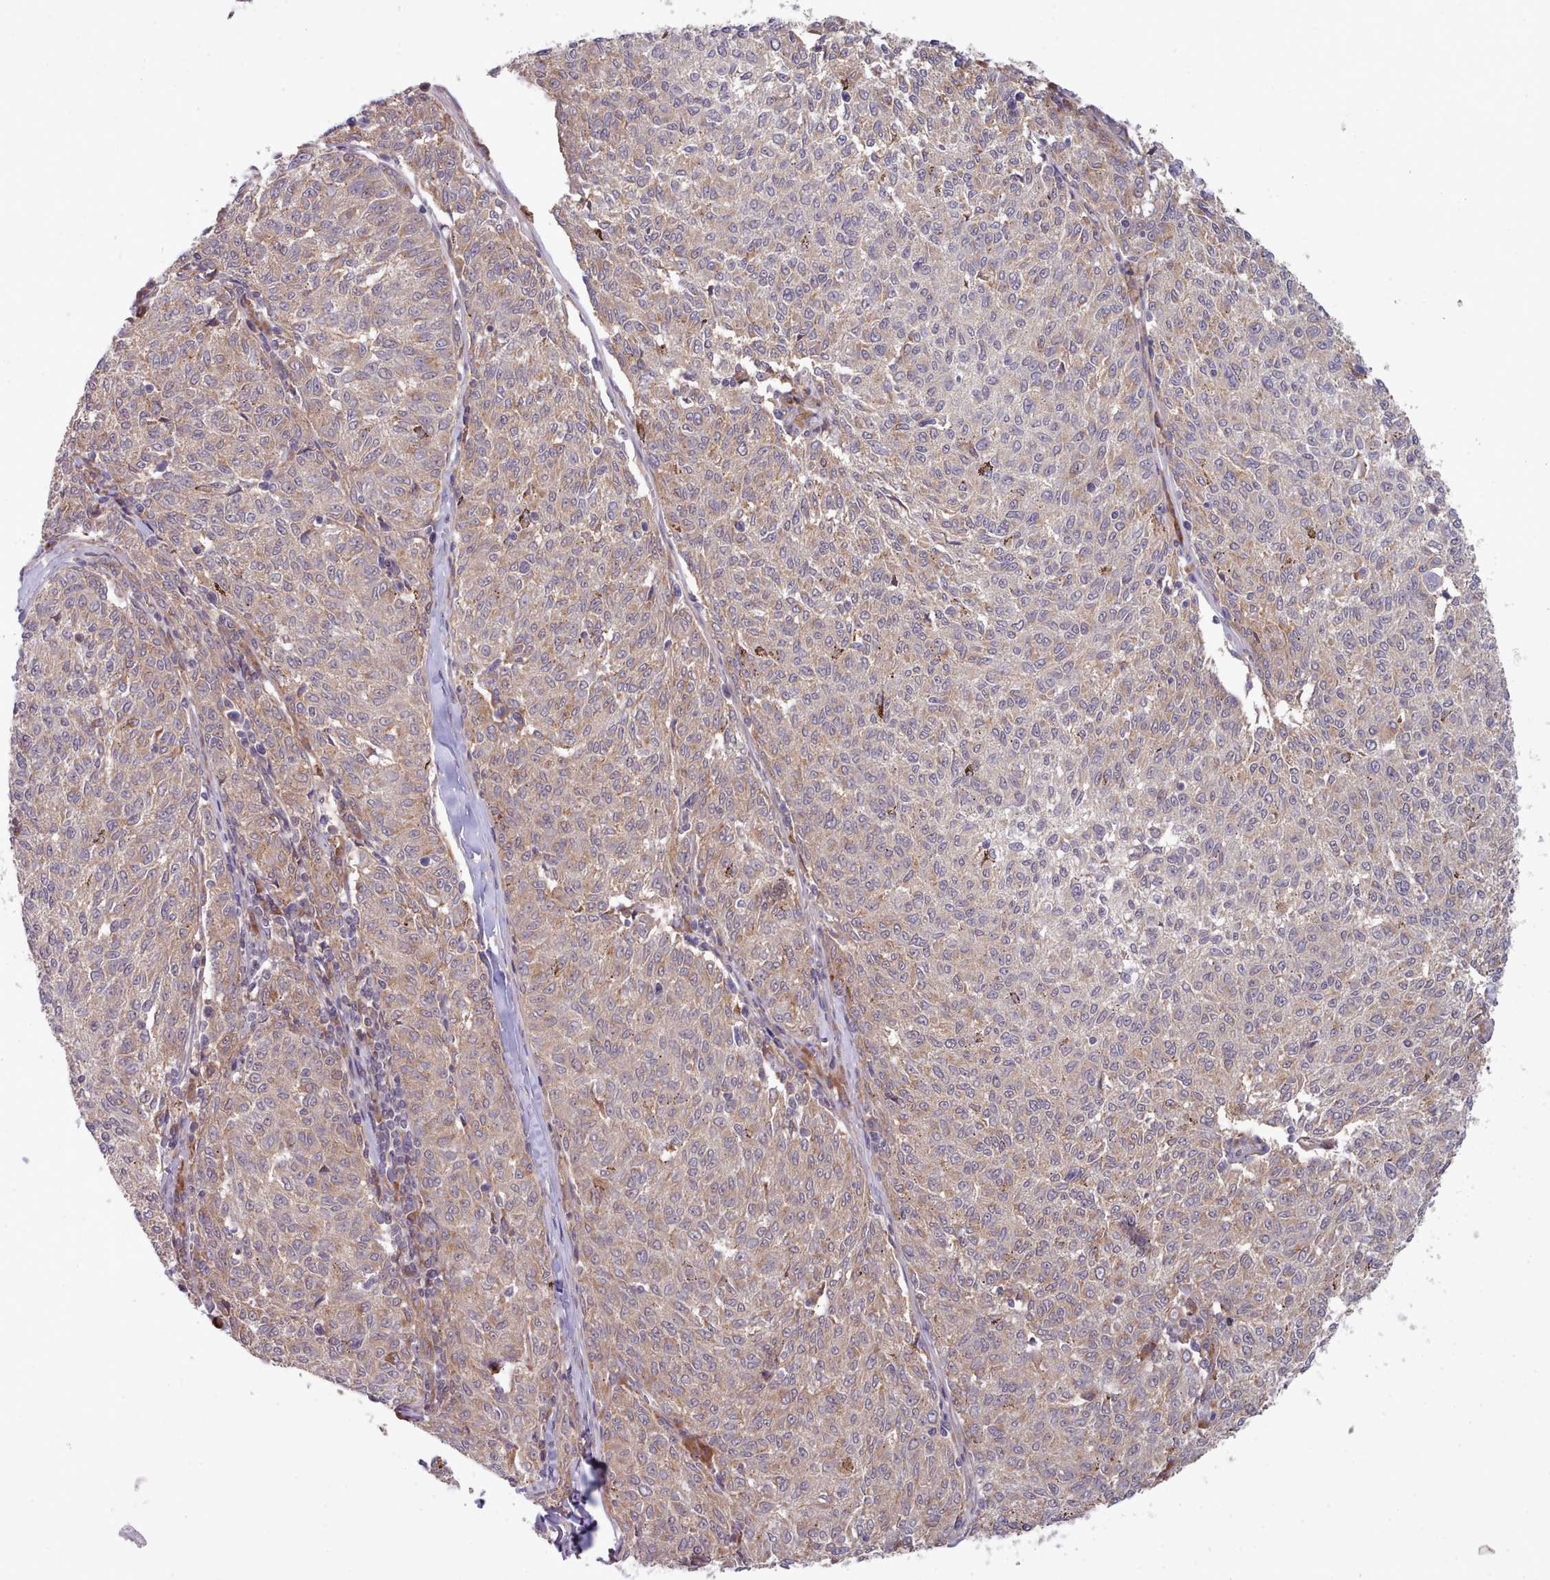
{"staining": {"intensity": "weak", "quantity": "25%-75%", "location": "cytoplasmic/membranous"}, "tissue": "melanoma", "cell_type": "Tumor cells", "image_type": "cancer", "snomed": [{"axis": "morphology", "description": "Malignant melanoma, NOS"}, {"axis": "topography", "description": "Skin"}], "caption": "Weak cytoplasmic/membranous staining for a protein is seen in about 25%-75% of tumor cells of malignant melanoma using immunohistochemistry (IHC).", "gene": "TRIM26", "patient": {"sex": "female", "age": 72}}